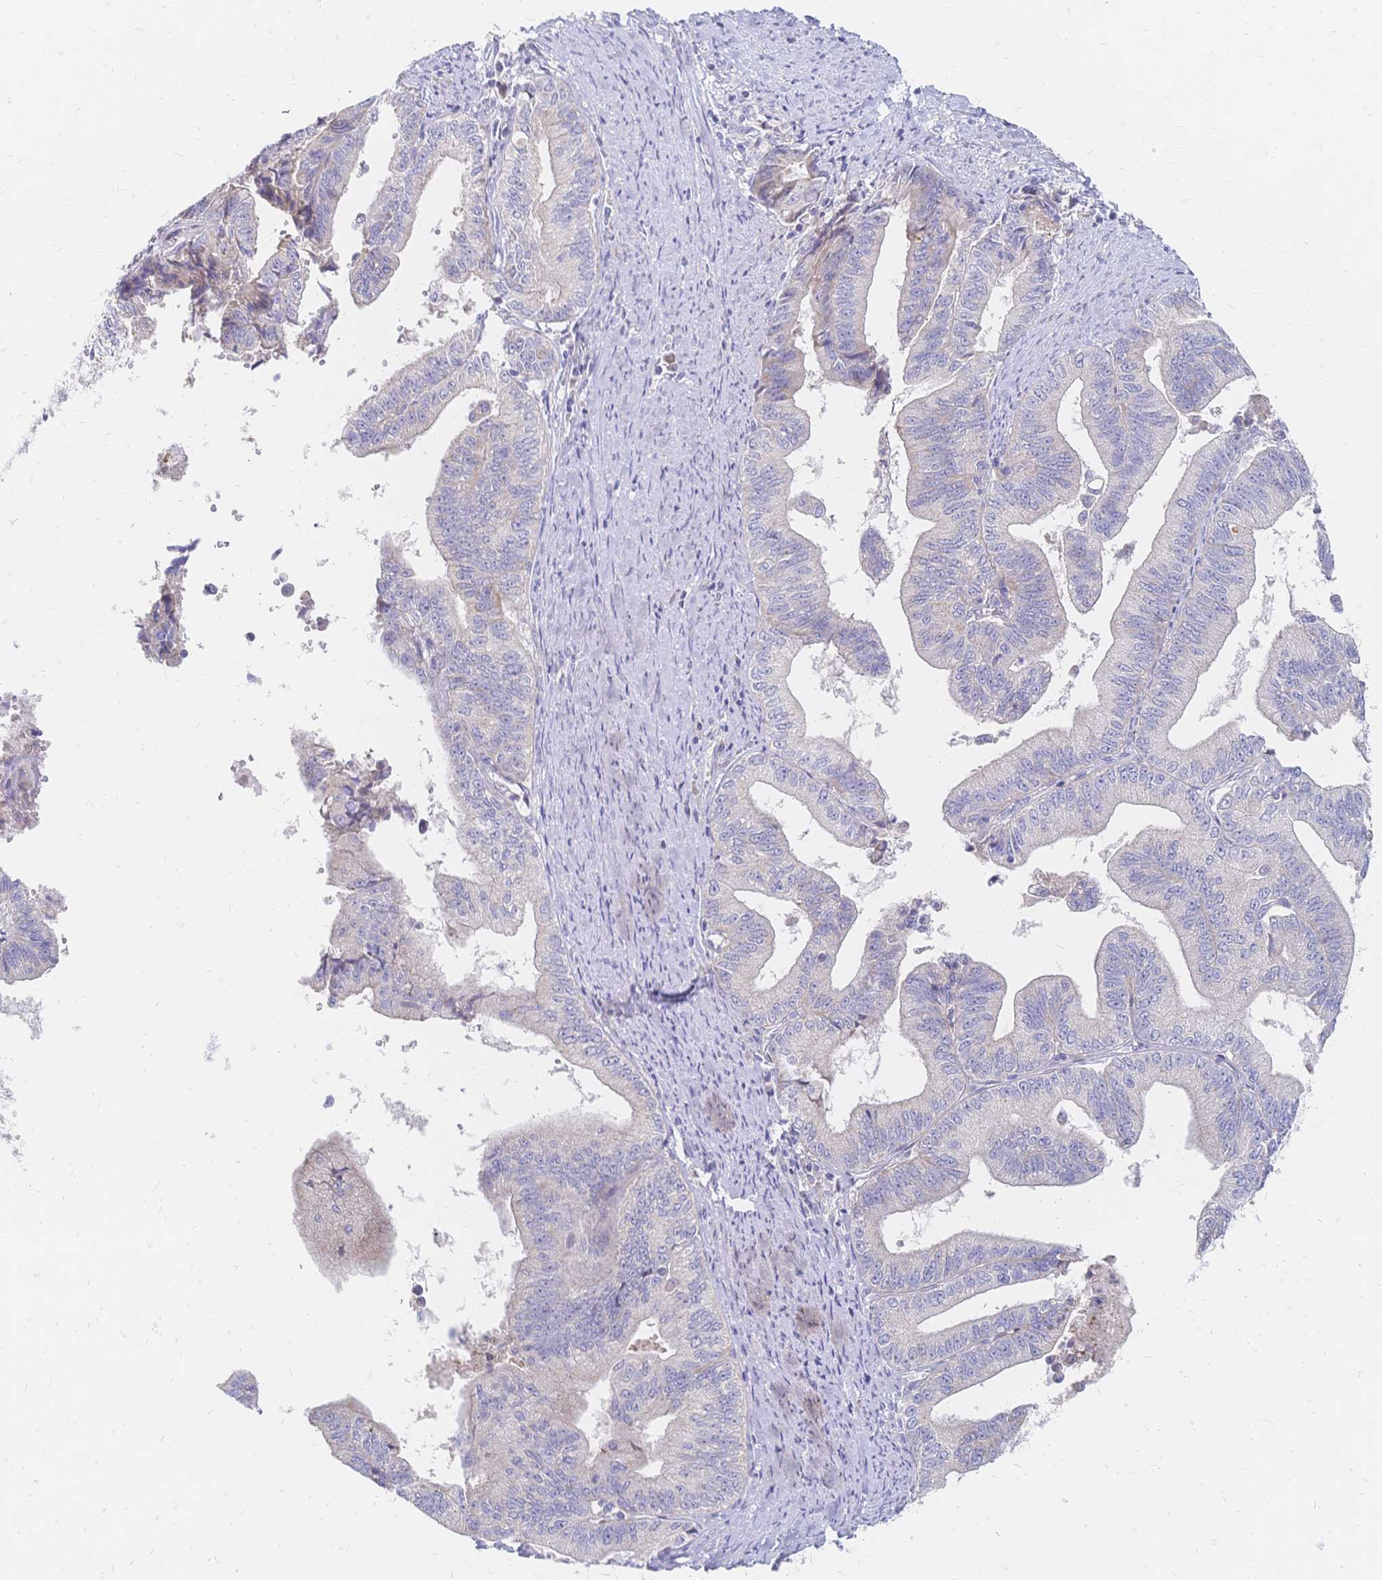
{"staining": {"intensity": "negative", "quantity": "none", "location": "none"}, "tissue": "endometrial cancer", "cell_type": "Tumor cells", "image_type": "cancer", "snomed": [{"axis": "morphology", "description": "Adenocarcinoma, NOS"}, {"axis": "topography", "description": "Endometrium"}], "caption": "Tumor cells are negative for protein expression in human adenocarcinoma (endometrial). The staining was performed using DAB (3,3'-diaminobenzidine) to visualize the protein expression in brown, while the nuclei were stained in blue with hematoxylin (Magnification: 20x).", "gene": "VWC2L", "patient": {"sex": "female", "age": 65}}